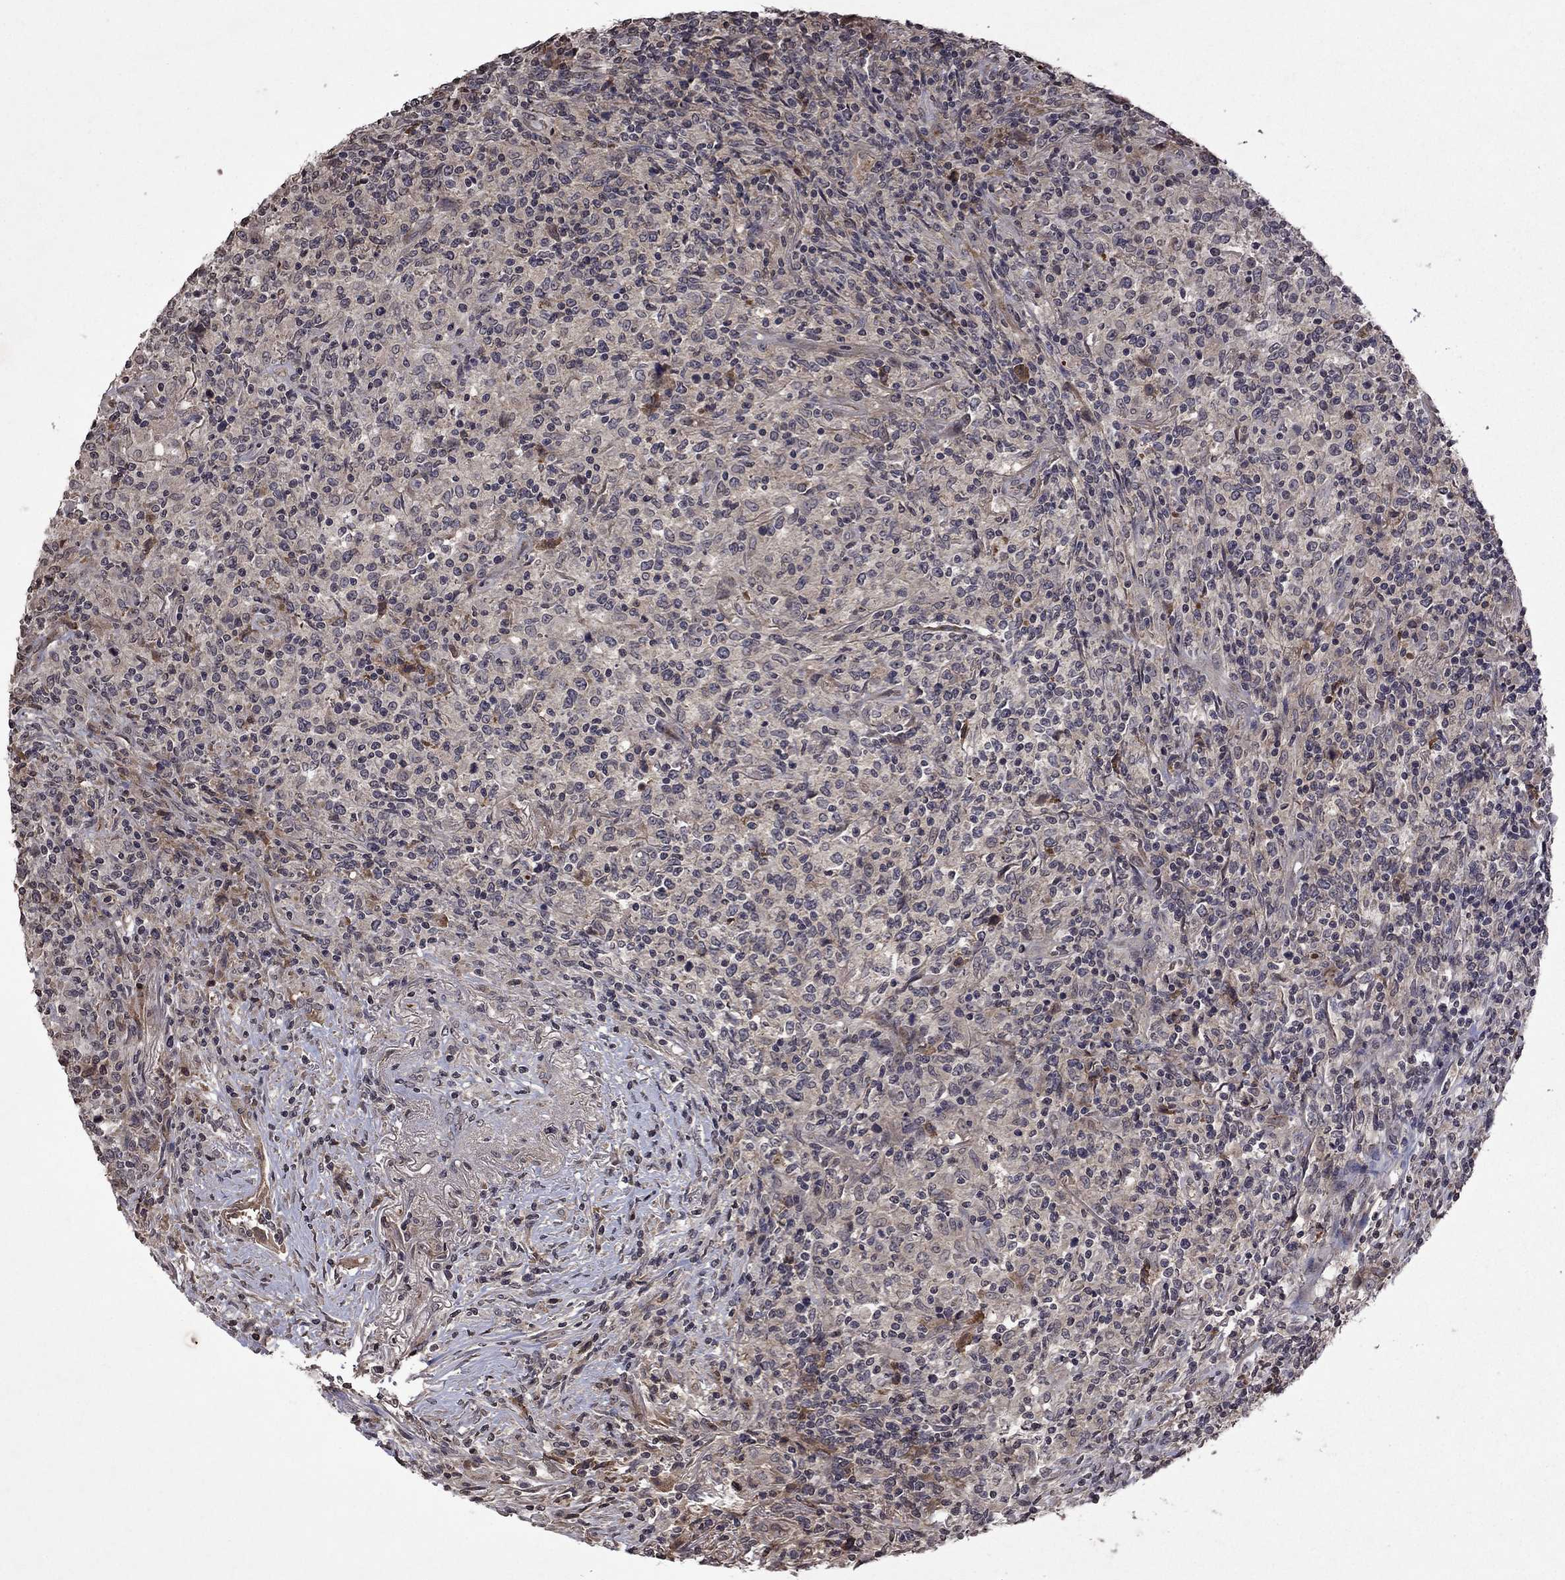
{"staining": {"intensity": "negative", "quantity": "none", "location": "none"}, "tissue": "lymphoma", "cell_type": "Tumor cells", "image_type": "cancer", "snomed": [{"axis": "morphology", "description": "Malignant lymphoma, non-Hodgkin's type, High grade"}, {"axis": "topography", "description": "Lung"}], "caption": "Immunohistochemical staining of human high-grade malignant lymphoma, non-Hodgkin's type exhibits no significant expression in tumor cells. (DAB immunohistochemistry (IHC) visualized using brightfield microscopy, high magnification).", "gene": "NLGN1", "patient": {"sex": "male", "age": 79}}